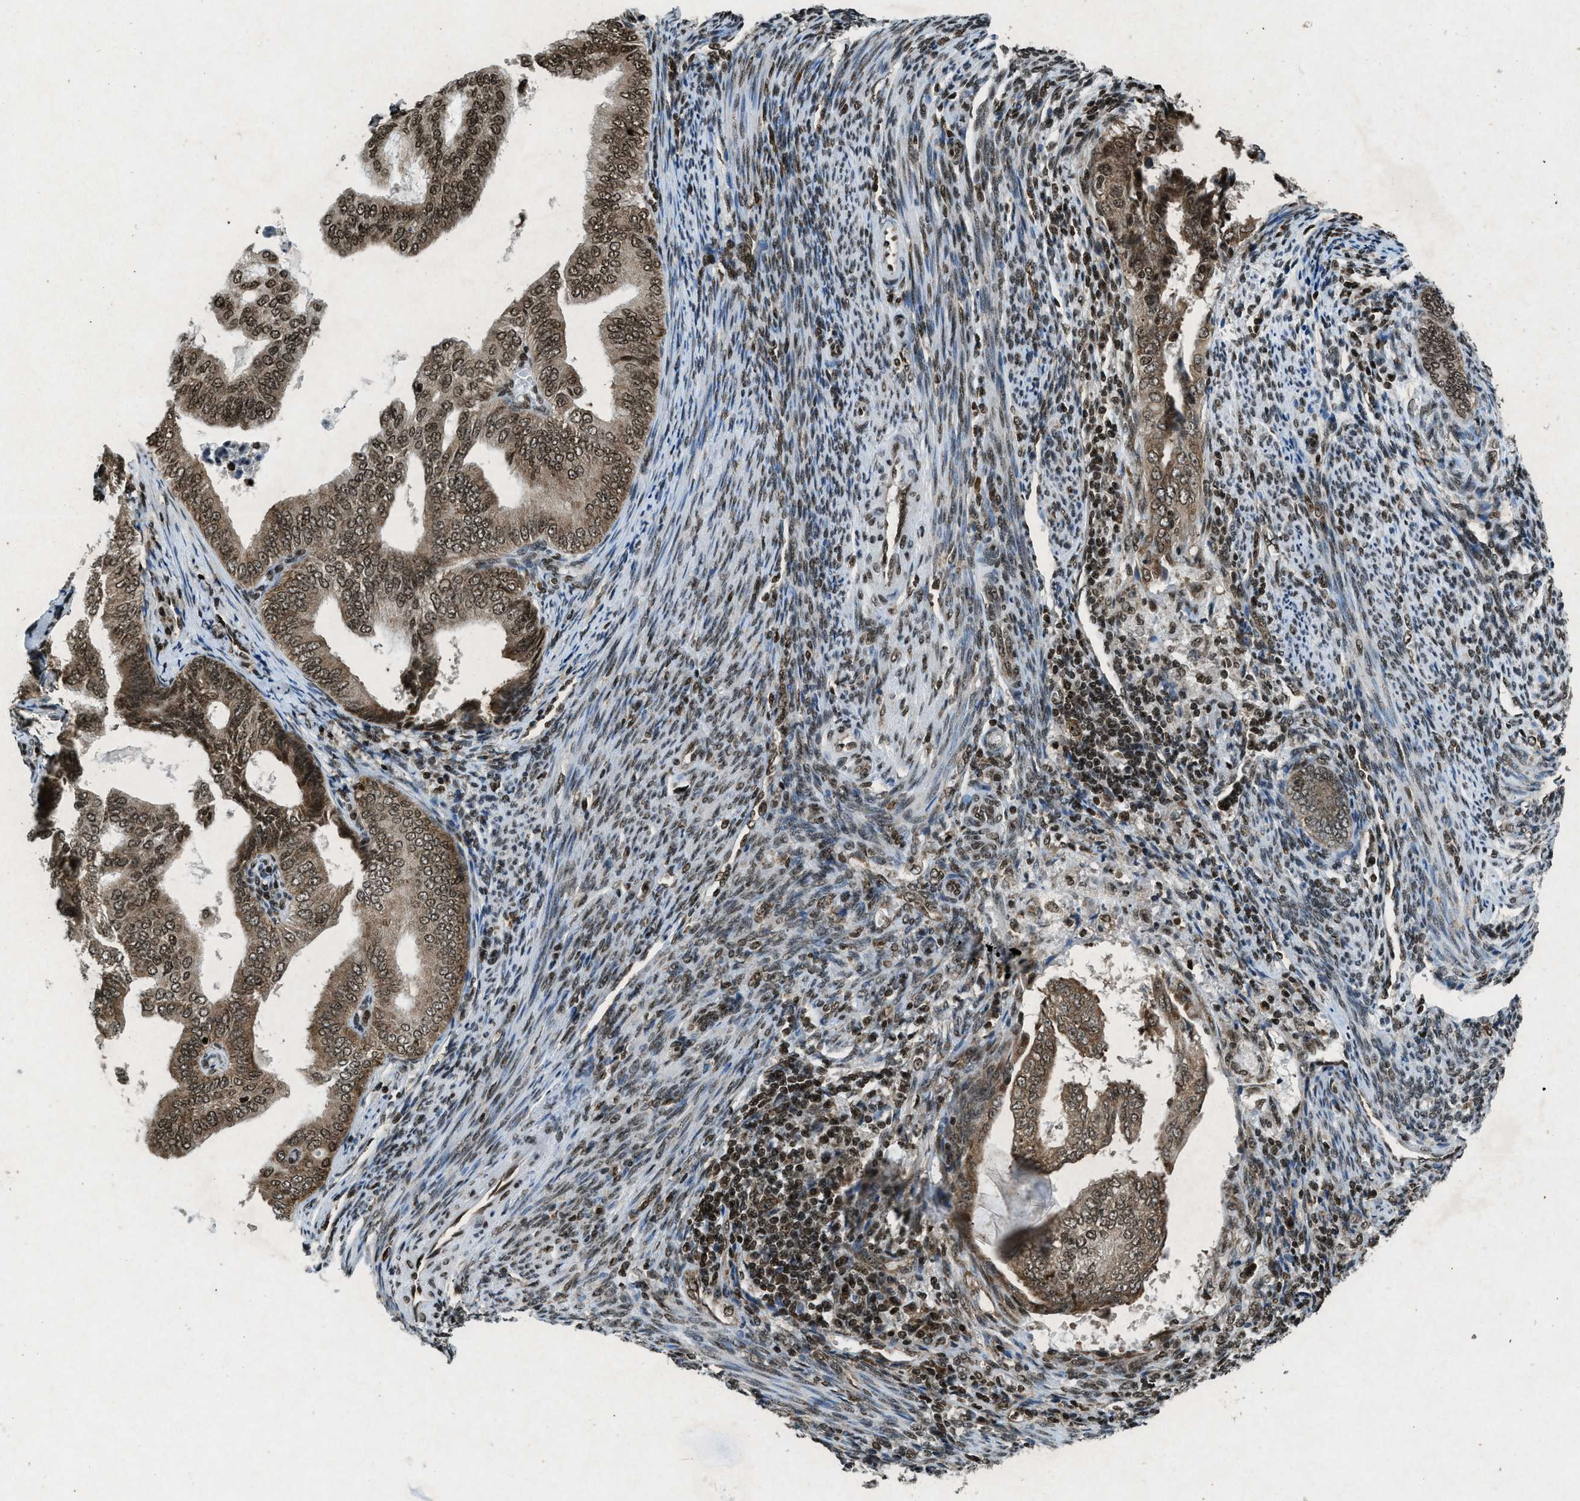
{"staining": {"intensity": "moderate", "quantity": ">75%", "location": "nuclear"}, "tissue": "endometrial cancer", "cell_type": "Tumor cells", "image_type": "cancer", "snomed": [{"axis": "morphology", "description": "Adenocarcinoma, NOS"}, {"axis": "topography", "description": "Endometrium"}], "caption": "Immunohistochemistry (IHC) of human endometrial cancer (adenocarcinoma) displays medium levels of moderate nuclear staining in approximately >75% of tumor cells.", "gene": "NXF1", "patient": {"sex": "female", "age": 58}}